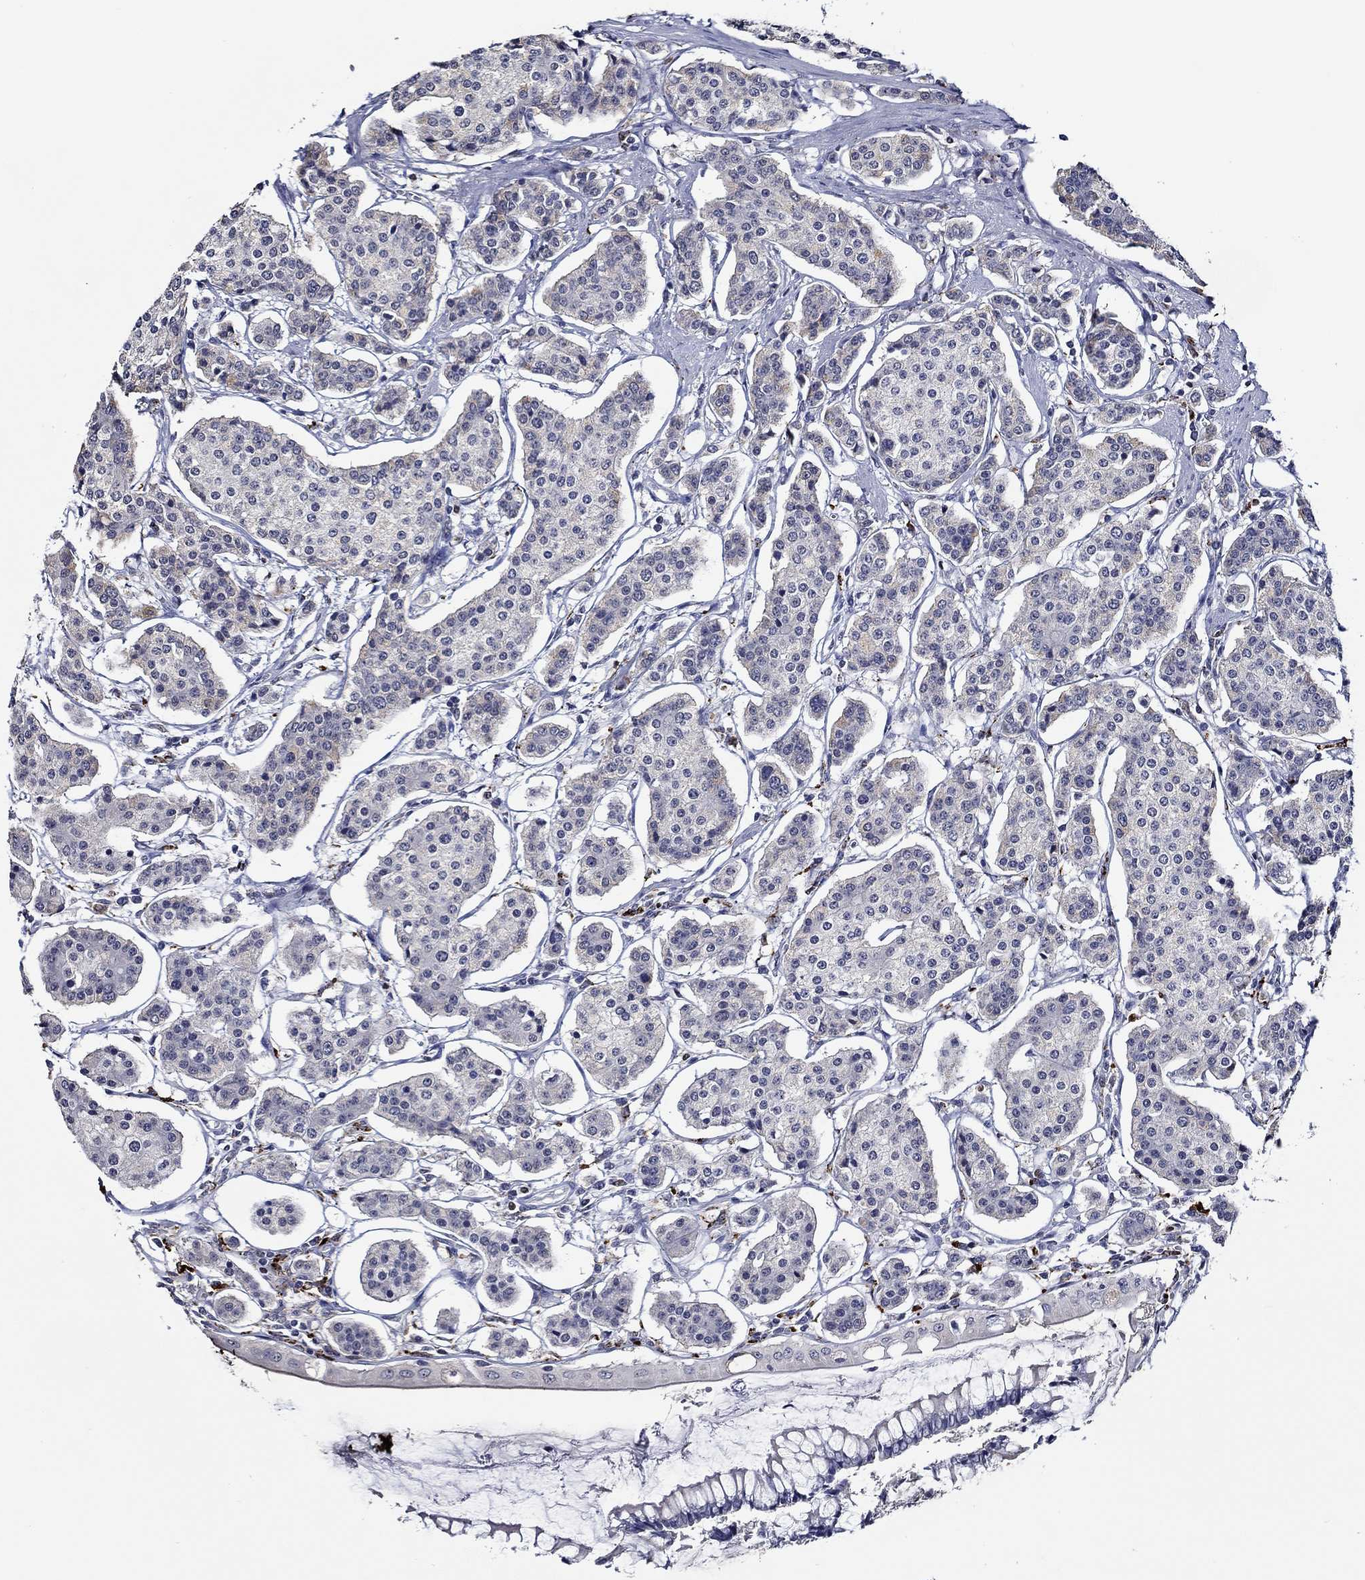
{"staining": {"intensity": "negative", "quantity": "none", "location": "none"}, "tissue": "carcinoid", "cell_type": "Tumor cells", "image_type": "cancer", "snomed": [{"axis": "morphology", "description": "Carcinoid, malignant, NOS"}, {"axis": "topography", "description": "Small intestine"}], "caption": "High magnification brightfield microscopy of carcinoid (malignant) stained with DAB (brown) and counterstained with hematoxylin (blue): tumor cells show no significant expression.", "gene": "GATA2", "patient": {"sex": "female", "age": 65}}